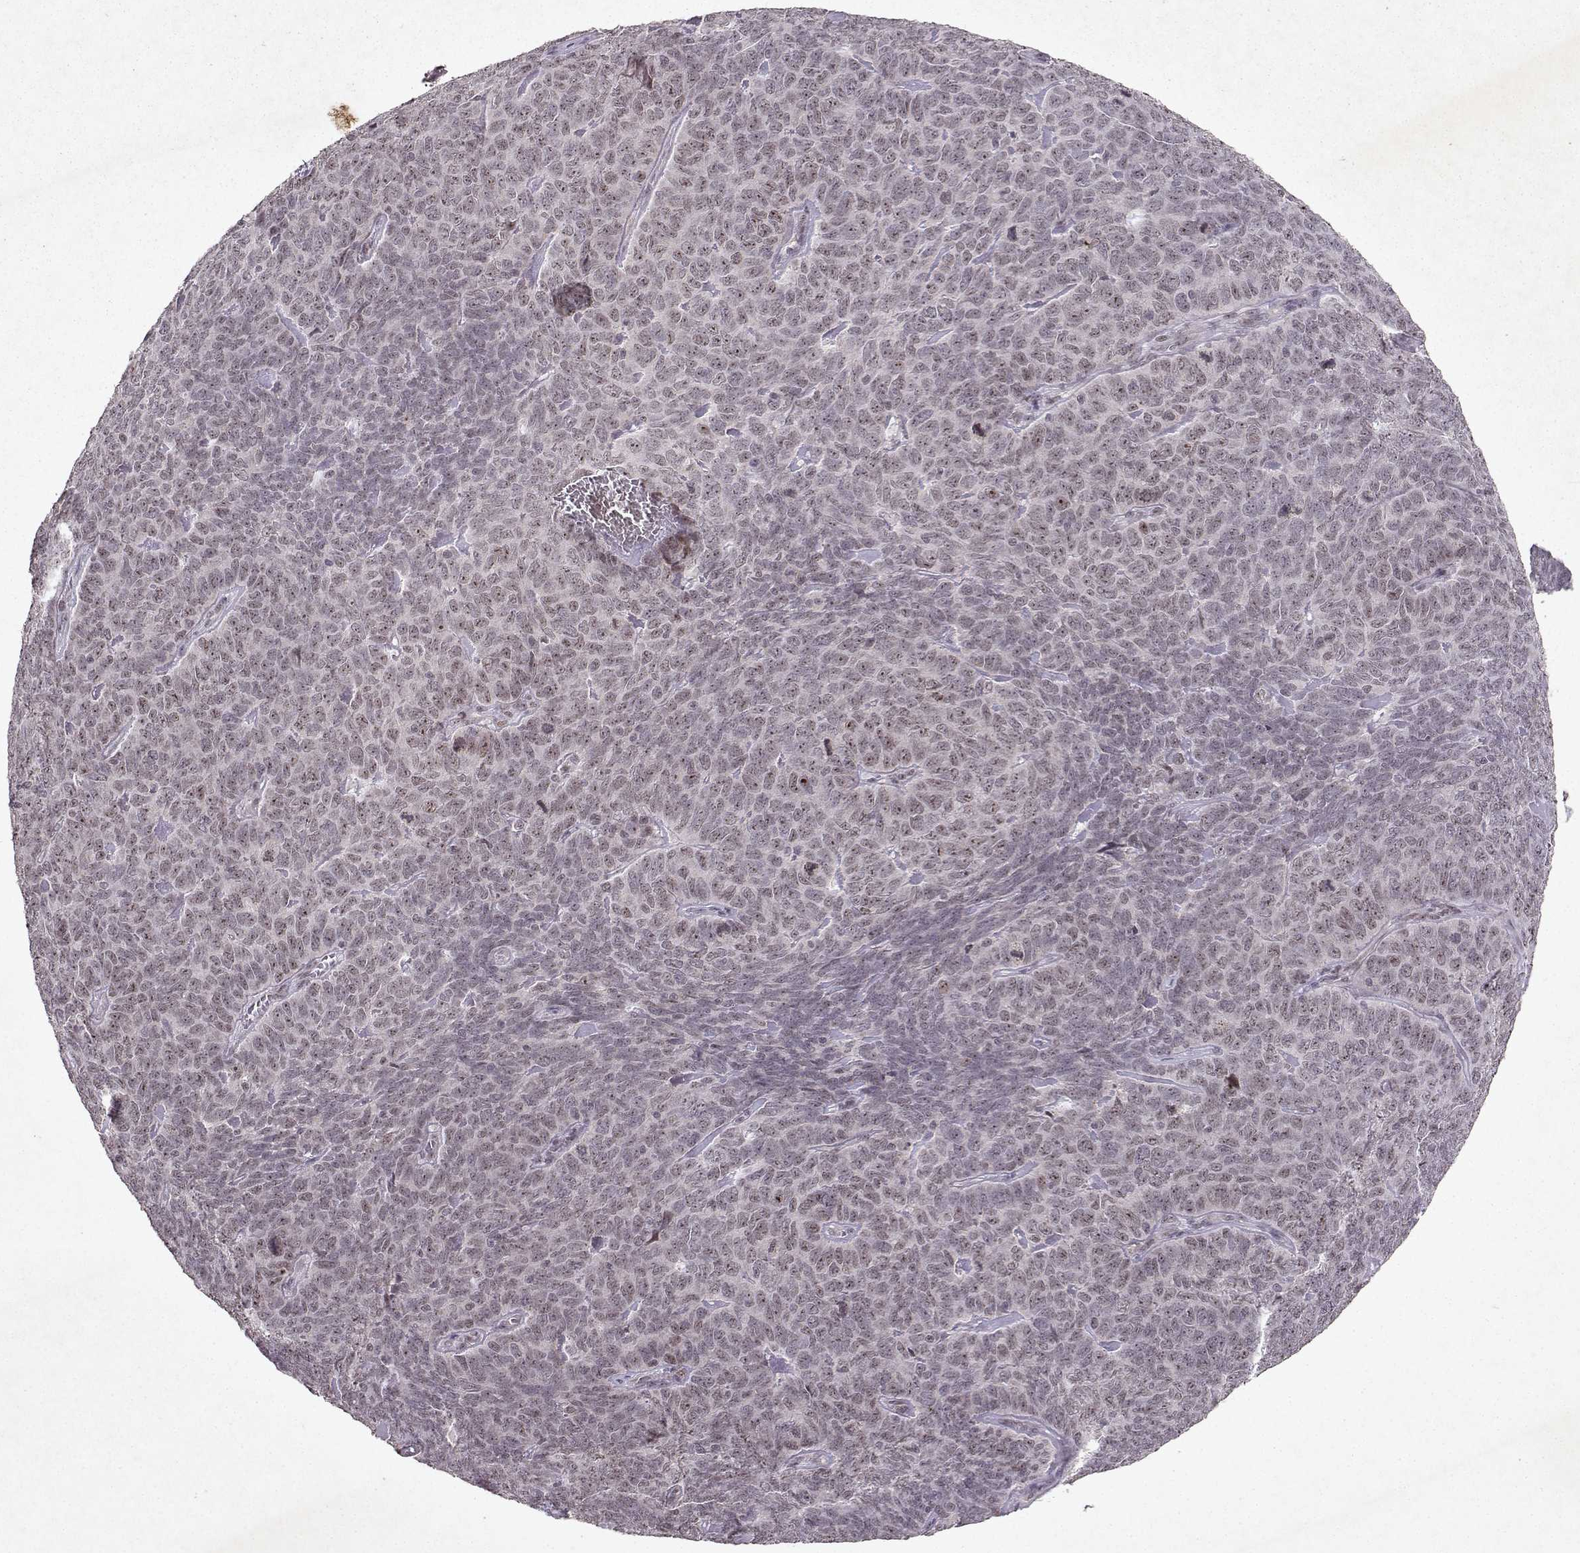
{"staining": {"intensity": "weak", "quantity": "25%-75%", "location": "nuclear"}, "tissue": "skin cancer", "cell_type": "Tumor cells", "image_type": "cancer", "snomed": [{"axis": "morphology", "description": "Squamous cell carcinoma, NOS"}, {"axis": "topography", "description": "Skin"}, {"axis": "topography", "description": "Anal"}], "caption": "Immunohistochemistry (IHC) (DAB (3,3'-diaminobenzidine)) staining of squamous cell carcinoma (skin) exhibits weak nuclear protein staining in about 25%-75% of tumor cells. (IHC, brightfield microscopy, high magnification).", "gene": "DDX56", "patient": {"sex": "female", "age": 51}}